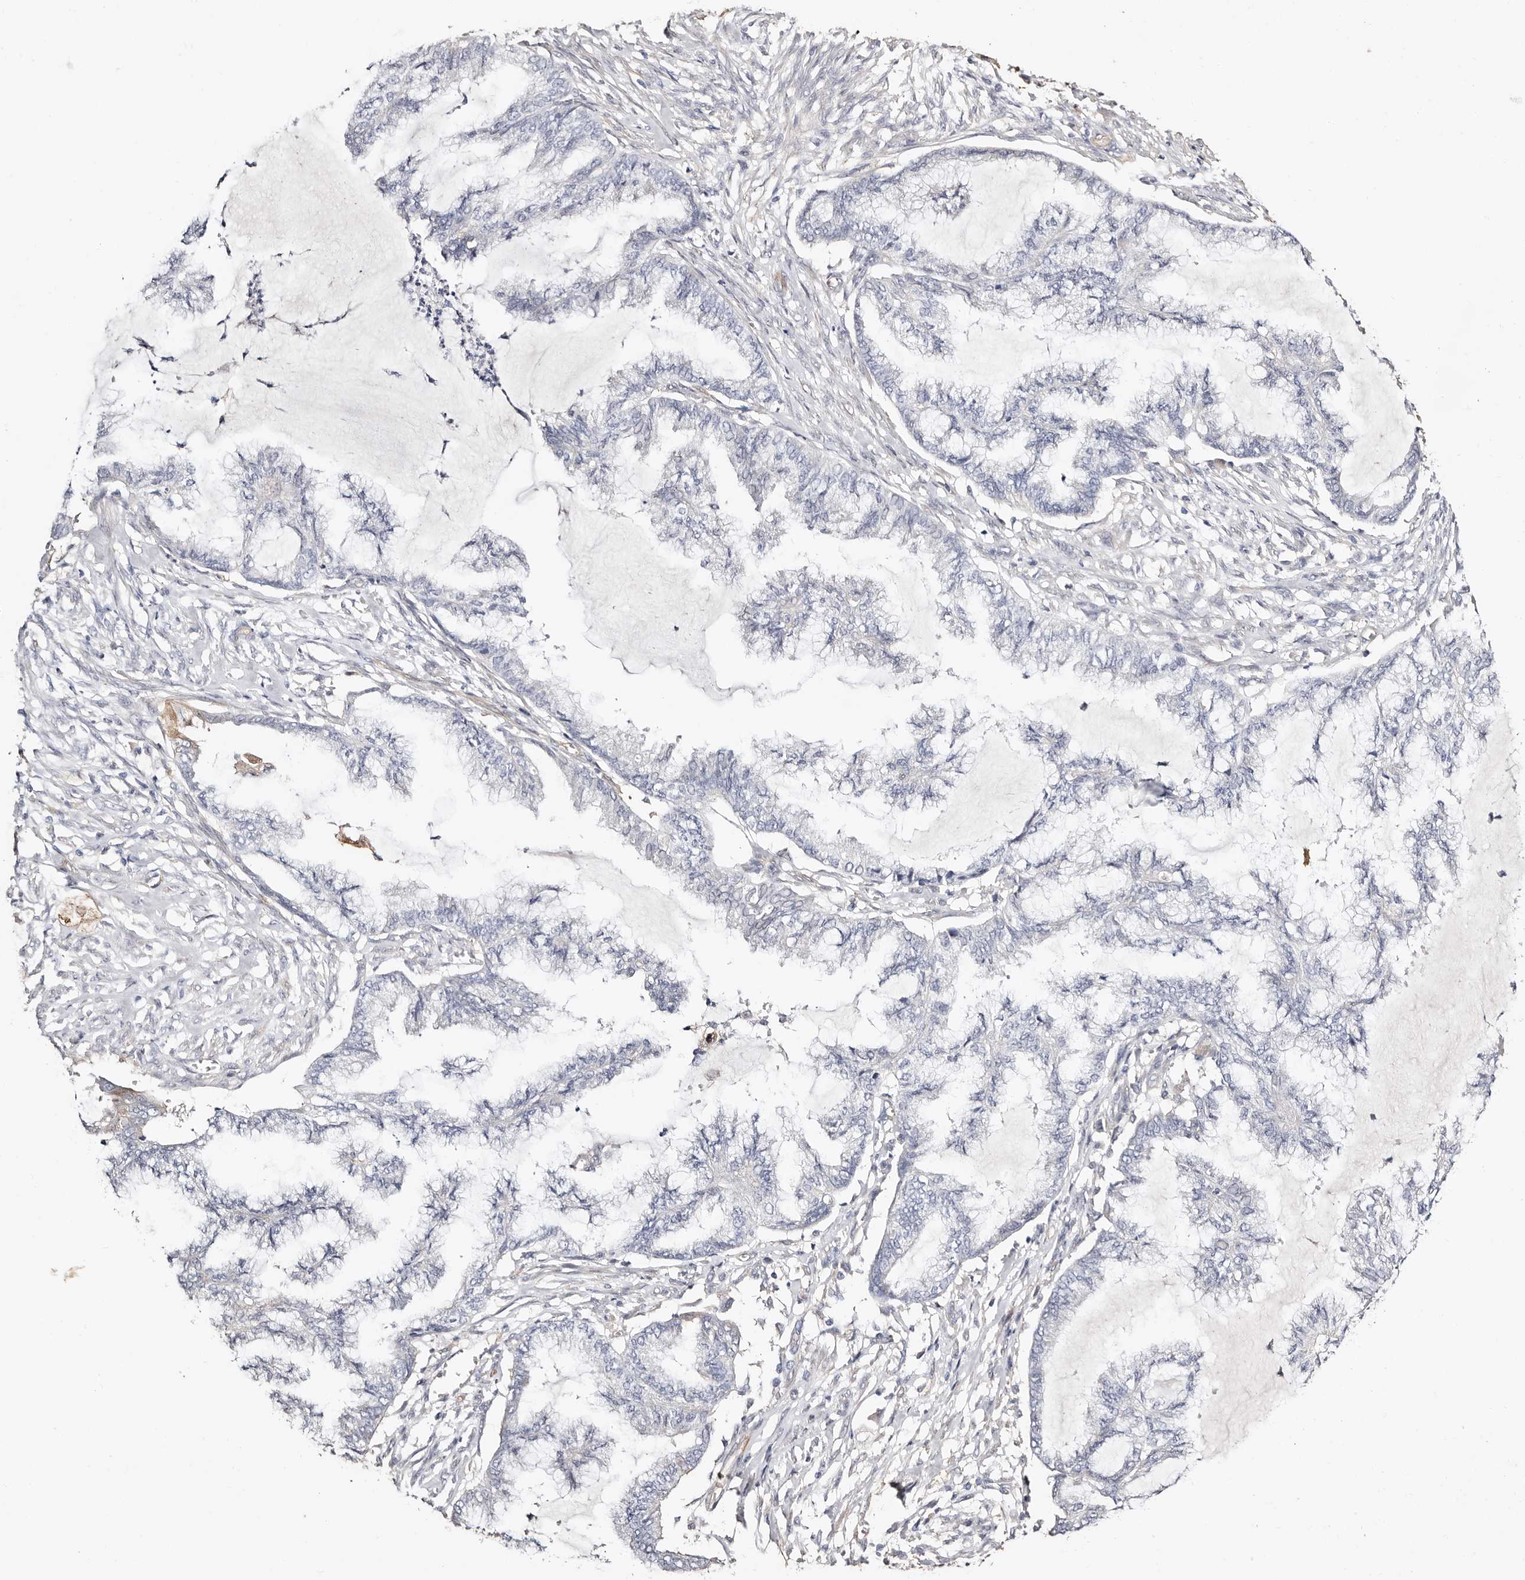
{"staining": {"intensity": "negative", "quantity": "none", "location": "none"}, "tissue": "endometrial cancer", "cell_type": "Tumor cells", "image_type": "cancer", "snomed": [{"axis": "morphology", "description": "Adenocarcinoma, NOS"}, {"axis": "topography", "description": "Endometrium"}], "caption": "Protein analysis of adenocarcinoma (endometrial) reveals no significant staining in tumor cells.", "gene": "TGM2", "patient": {"sex": "female", "age": 86}}